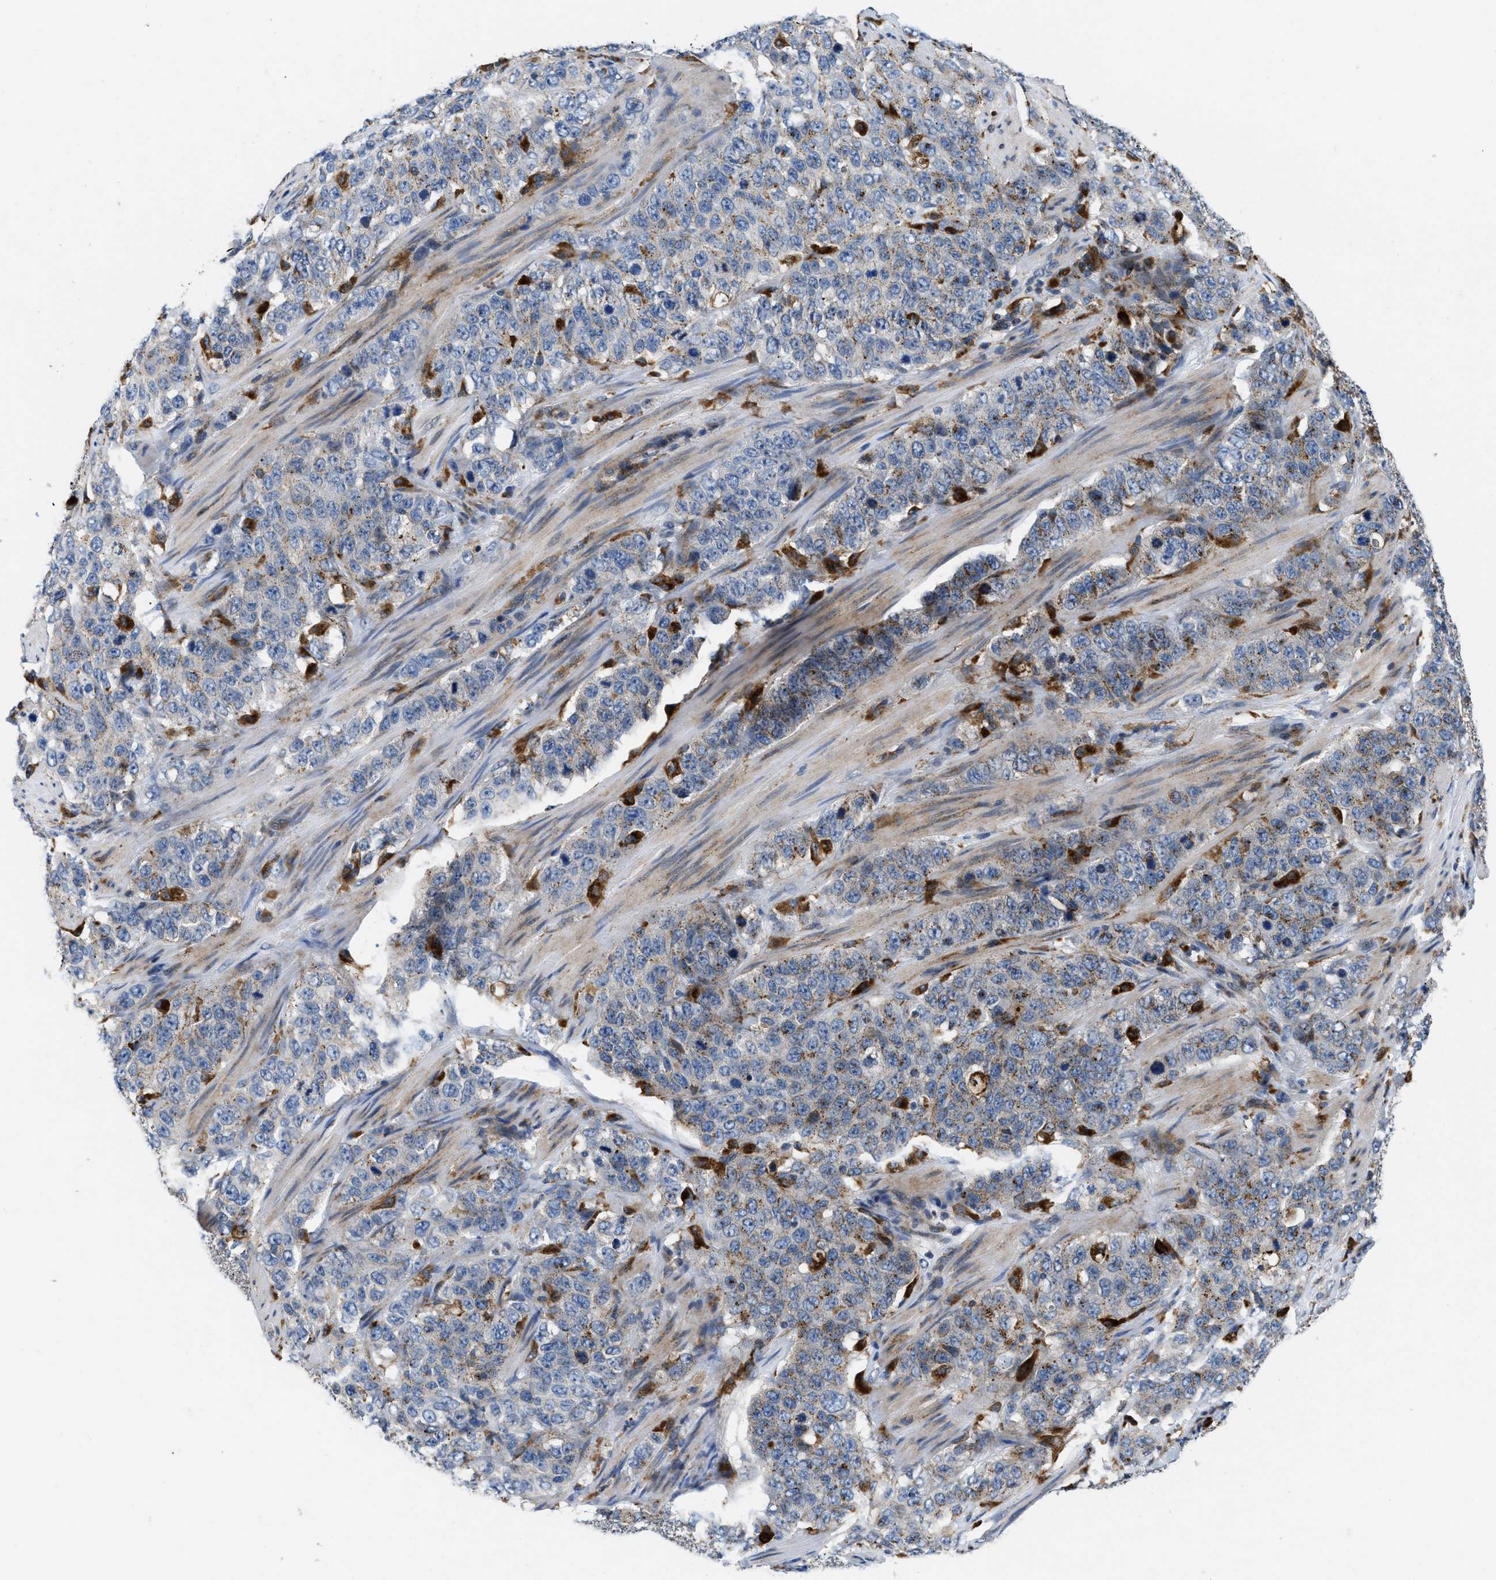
{"staining": {"intensity": "weak", "quantity": "25%-75%", "location": "cytoplasmic/membranous"}, "tissue": "stomach cancer", "cell_type": "Tumor cells", "image_type": "cancer", "snomed": [{"axis": "morphology", "description": "Adenocarcinoma, NOS"}, {"axis": "topography", "description": "Stomach"}], "caption": "Immunohistochemical staining of stomach cancer displays low levels of weak cytoplasmic/membranous expression in approximately 25%-75% of tumor cells.", "gene": "ENPP4", "patient": {"sex": "male", "age": 48}}